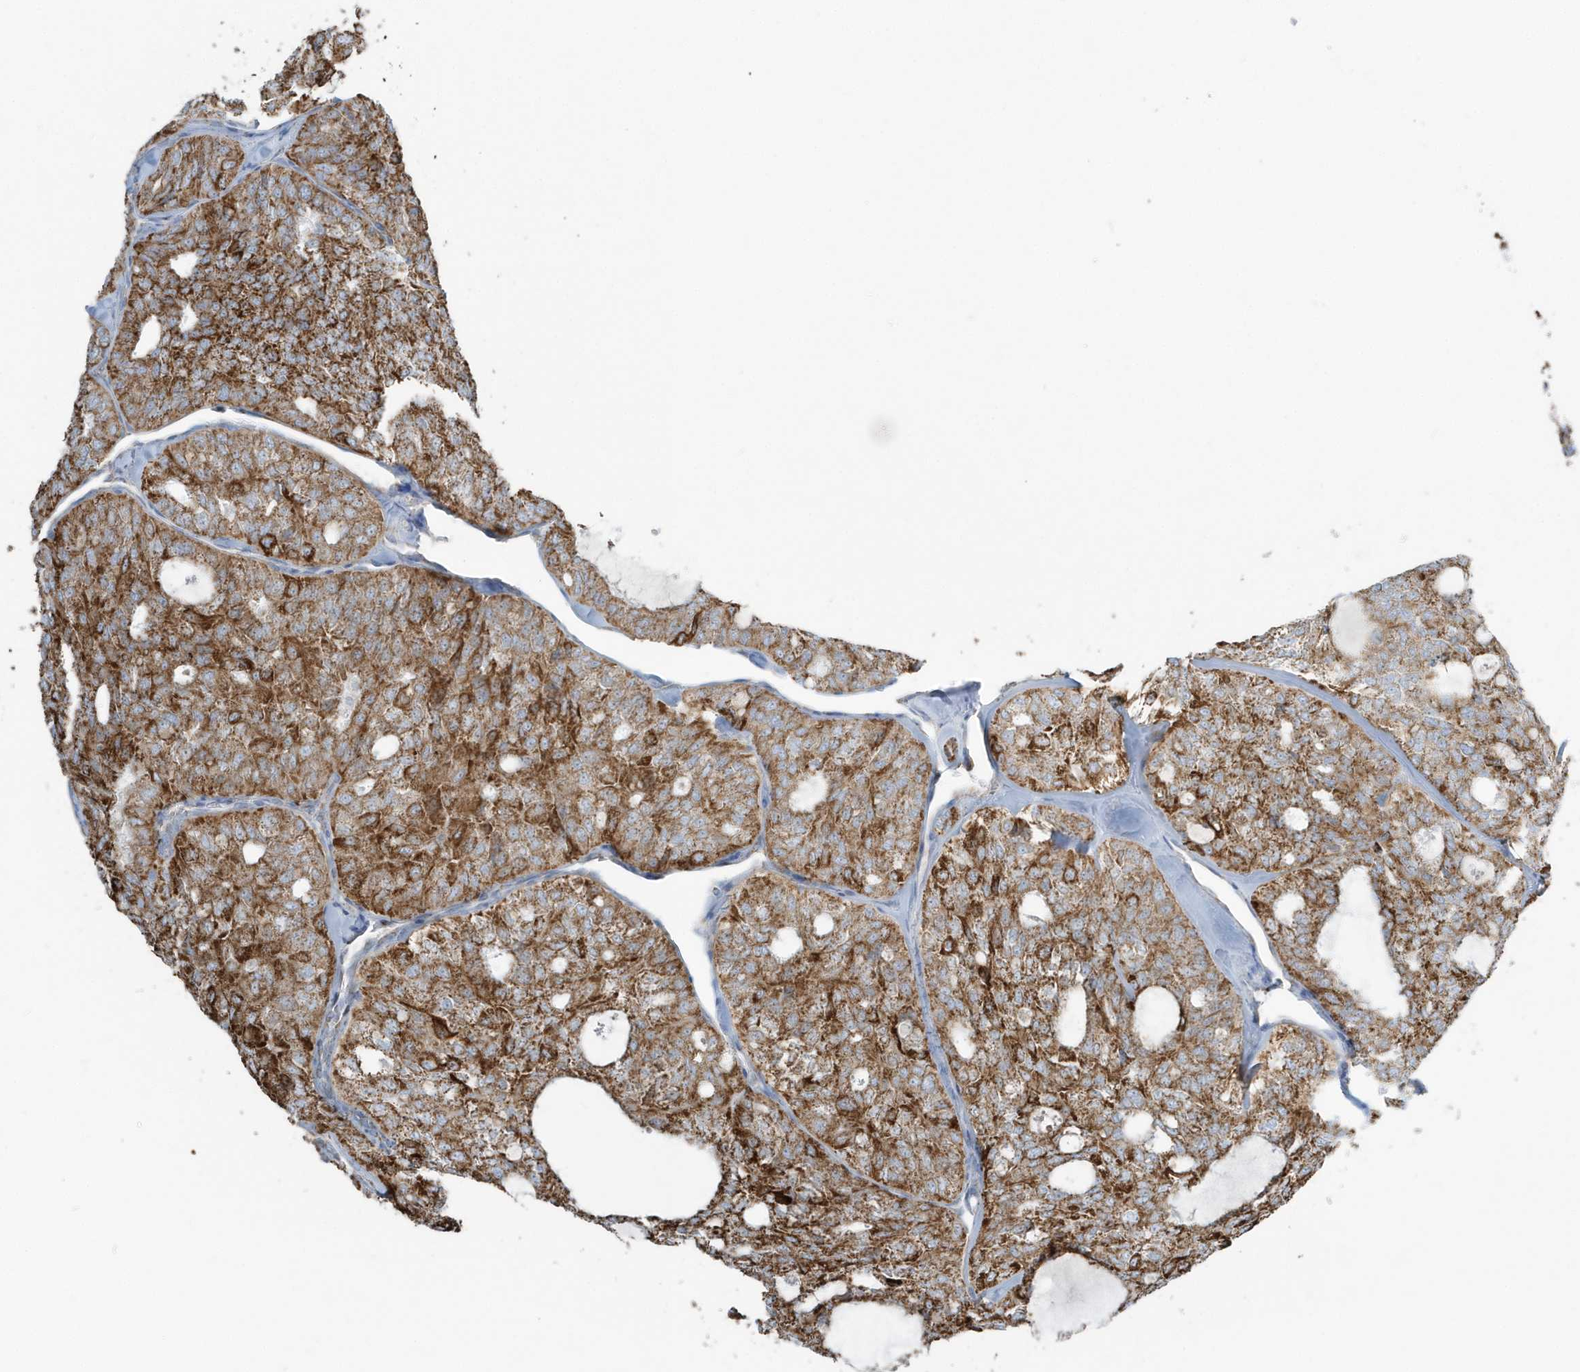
{"staining": {"intensity": "strong", "quantity": ">75%", "location": "cytoplasmic/membranous"}, "tissue": "thyroid cancer", "cell_type": "Tumor cells", "image_type": "cancer", "snomed": [{"axis": "morphology", "description": "Follicular adenoma carcinoma, NOS"}, {"axis": "topography", "description": "Thyroid gland"}], "caption": "This micrograph reveals immunohistochemistry (IHC) staining of human thyroid cancer (follicular adenoma carcinoma), with high strong cytoplasmic/membranous positivity in about >75% of tumor cells.", "gene": "RAB11FIP3", "patient": {"sex": "male", "age": 75}}